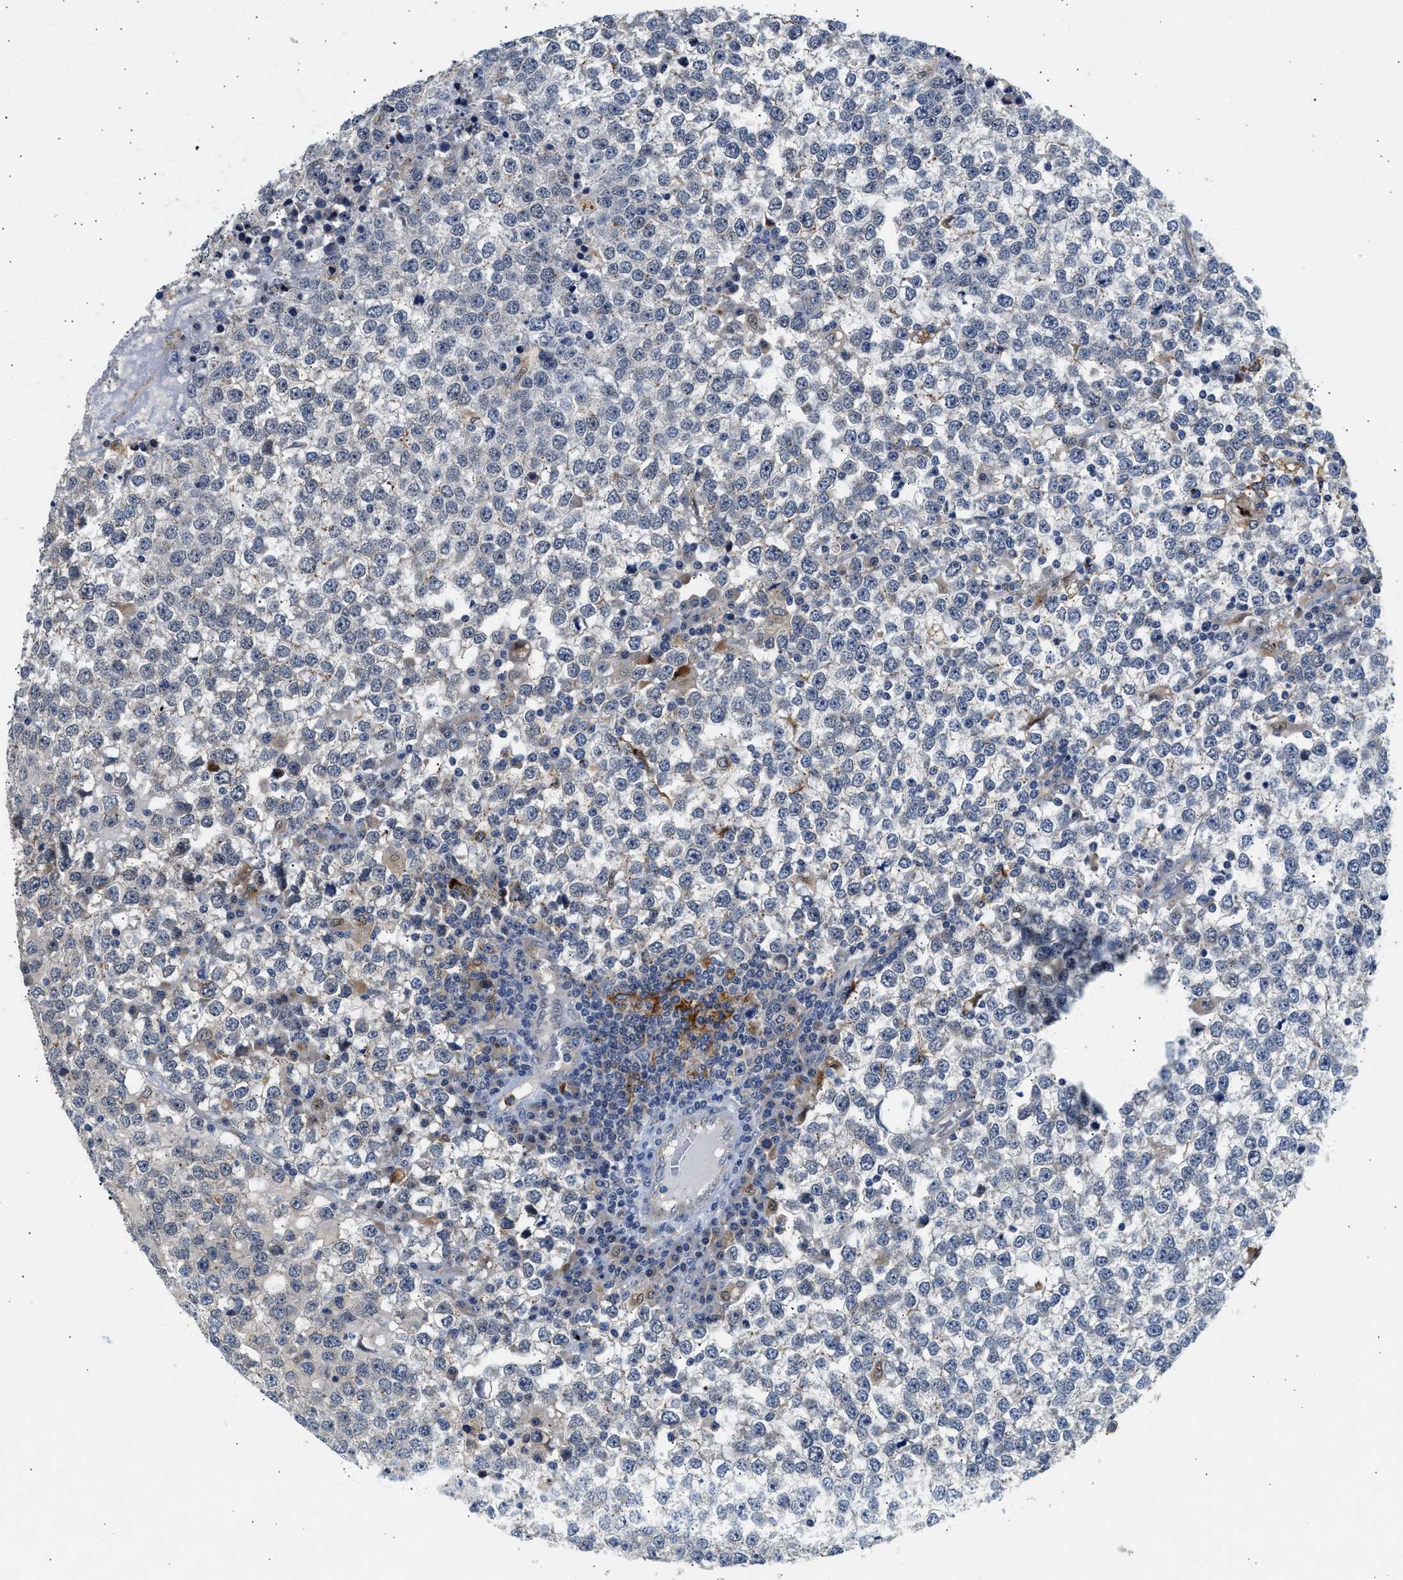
{"staining": {"intensity": "negative", "quantity": "none", "location": "none"}, "tissue": "testis cancer", "cell_type": "Tumor cells", "image_type": "cancer", "snomed": [{"axis": "morphology", "description": "Seminoma, NOS"}, {"axis": "topography", "description": "Testis"}], "caption": "DAB (3,3'-diaminobenzidine) immunohistochemical staining of testis seminoma shows no significant expression in tumor cells. (Brightfield microscopy of DAB (3,3'-diaminobenzidine) immunohistochemistry at high magnification).", "gene": "PPM1L", "patient": {"sex": "male", "age": 65}}